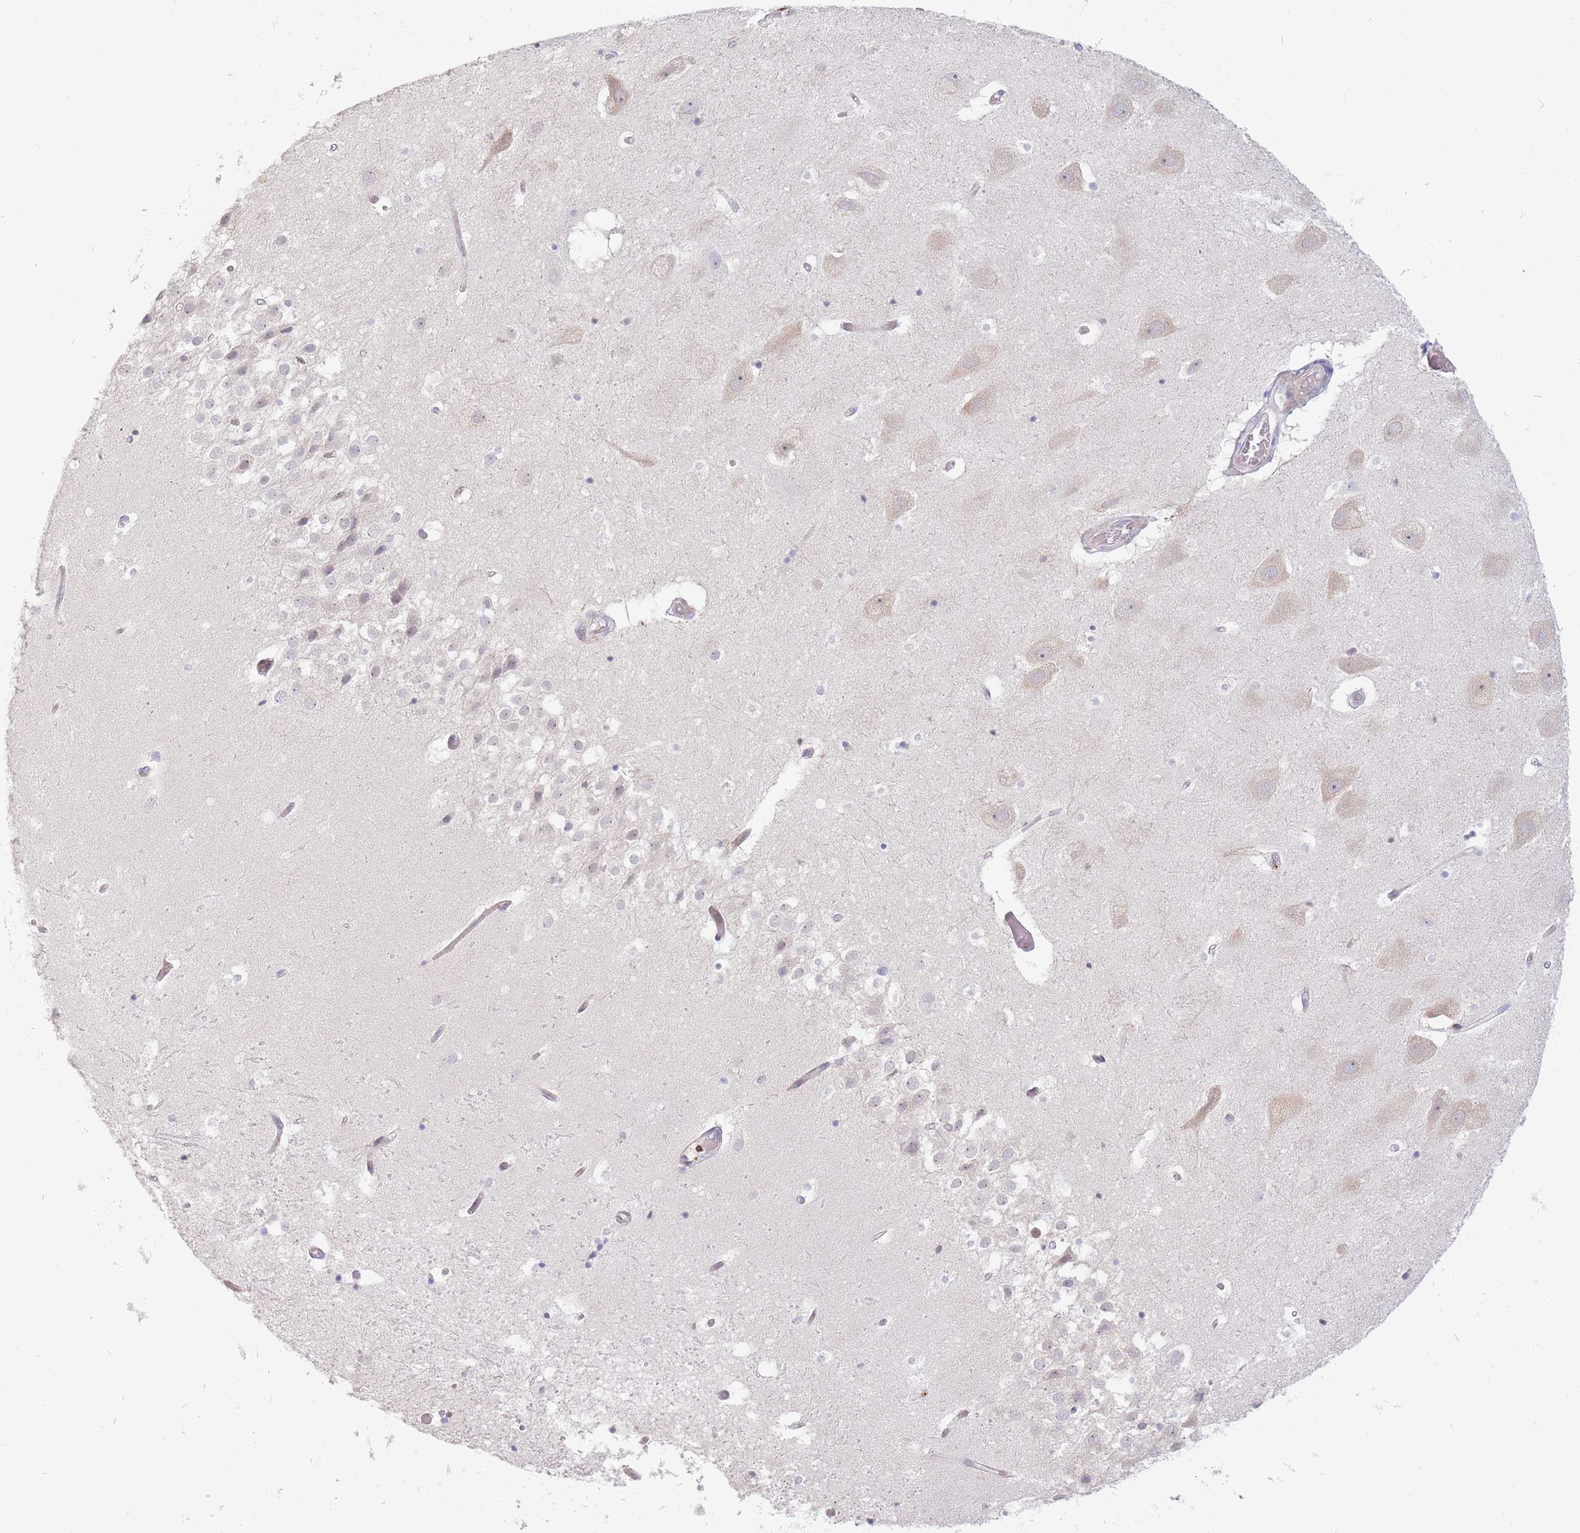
{"staining": {"intensity": "negative", "quantity": "none", "location": "none"}, "tissue": "hippocampus", "cell_type": "Glial cells", "image_type": "normal", "snomed": [{"axis": "morphology", "description": "Normal tissue, NOS"}, {"axis": "topography", "description": "Hippocampus"}], "caption": "The micrograph exhibits no significant staining in glial cells of hippocampus.", "gene": "PTGDR", "patient": {"sex": "female", "age": 52}}